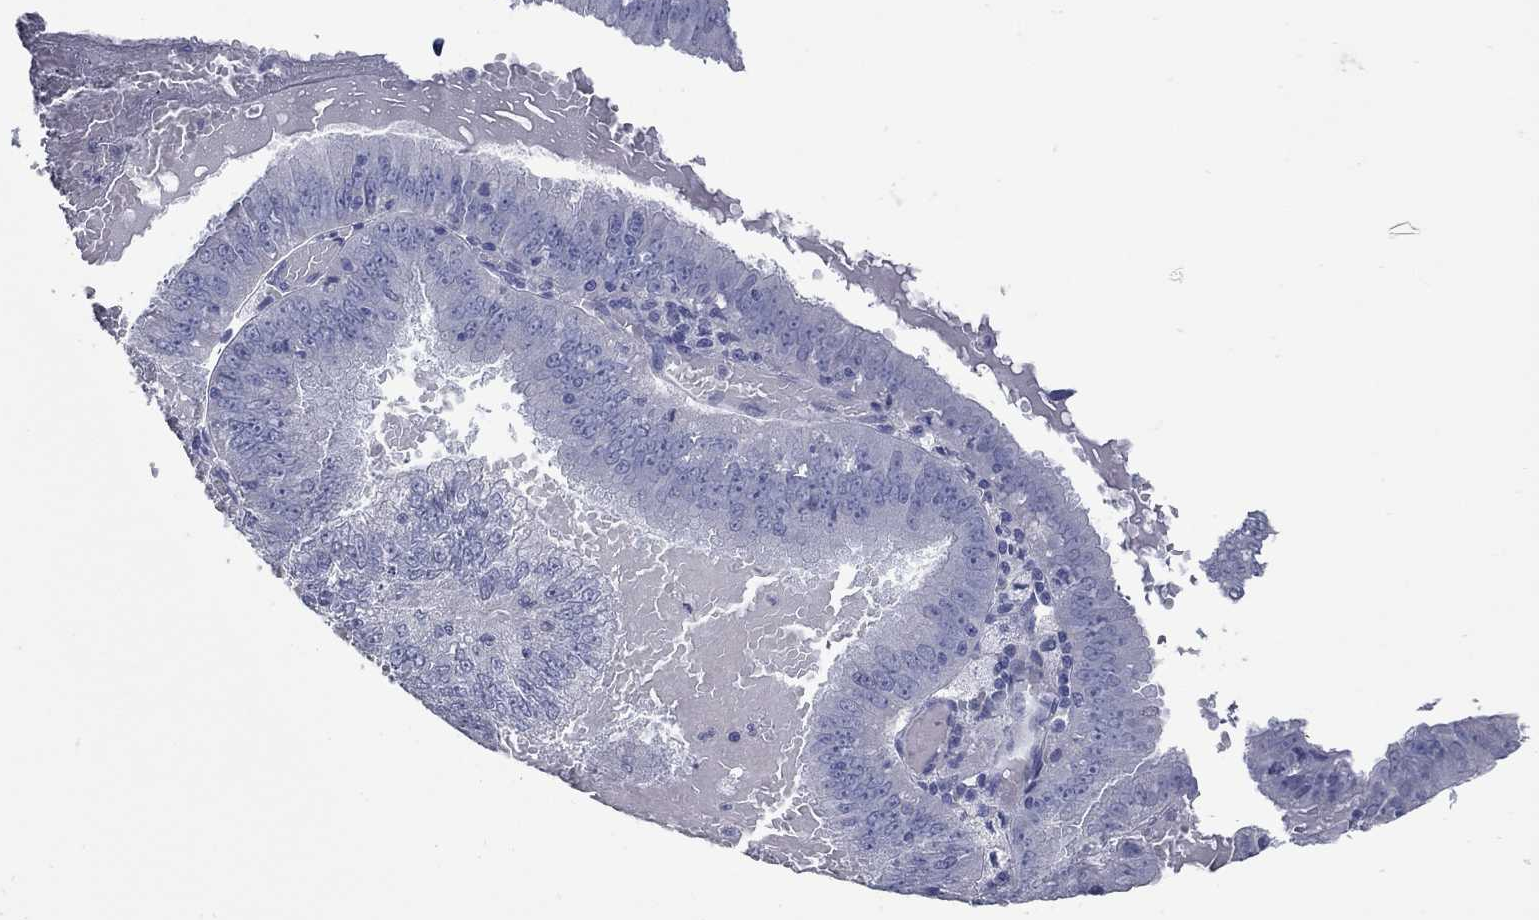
{"staining": {"intensity": "negative", "quantity": "none", "location": "none"}, "tissue": "endometrial cancer", "cell_type": "Tumor cells", "image_type": "cancer", "snomed": [{"axis": "morphology", "description": "Adenocarcinoma, NOS"}, {"axis": "topography", "description": "Endometrium"}], "caption": "Immunohistochemistry (IHC) histopathology image of human endometrial cancer (adenocarcinoma) stained for a protein (brown), which demonstrates no positivity in tumor cells.", "gene": "KIRREL2", "patient": {"sex": "female", "age": 66}}